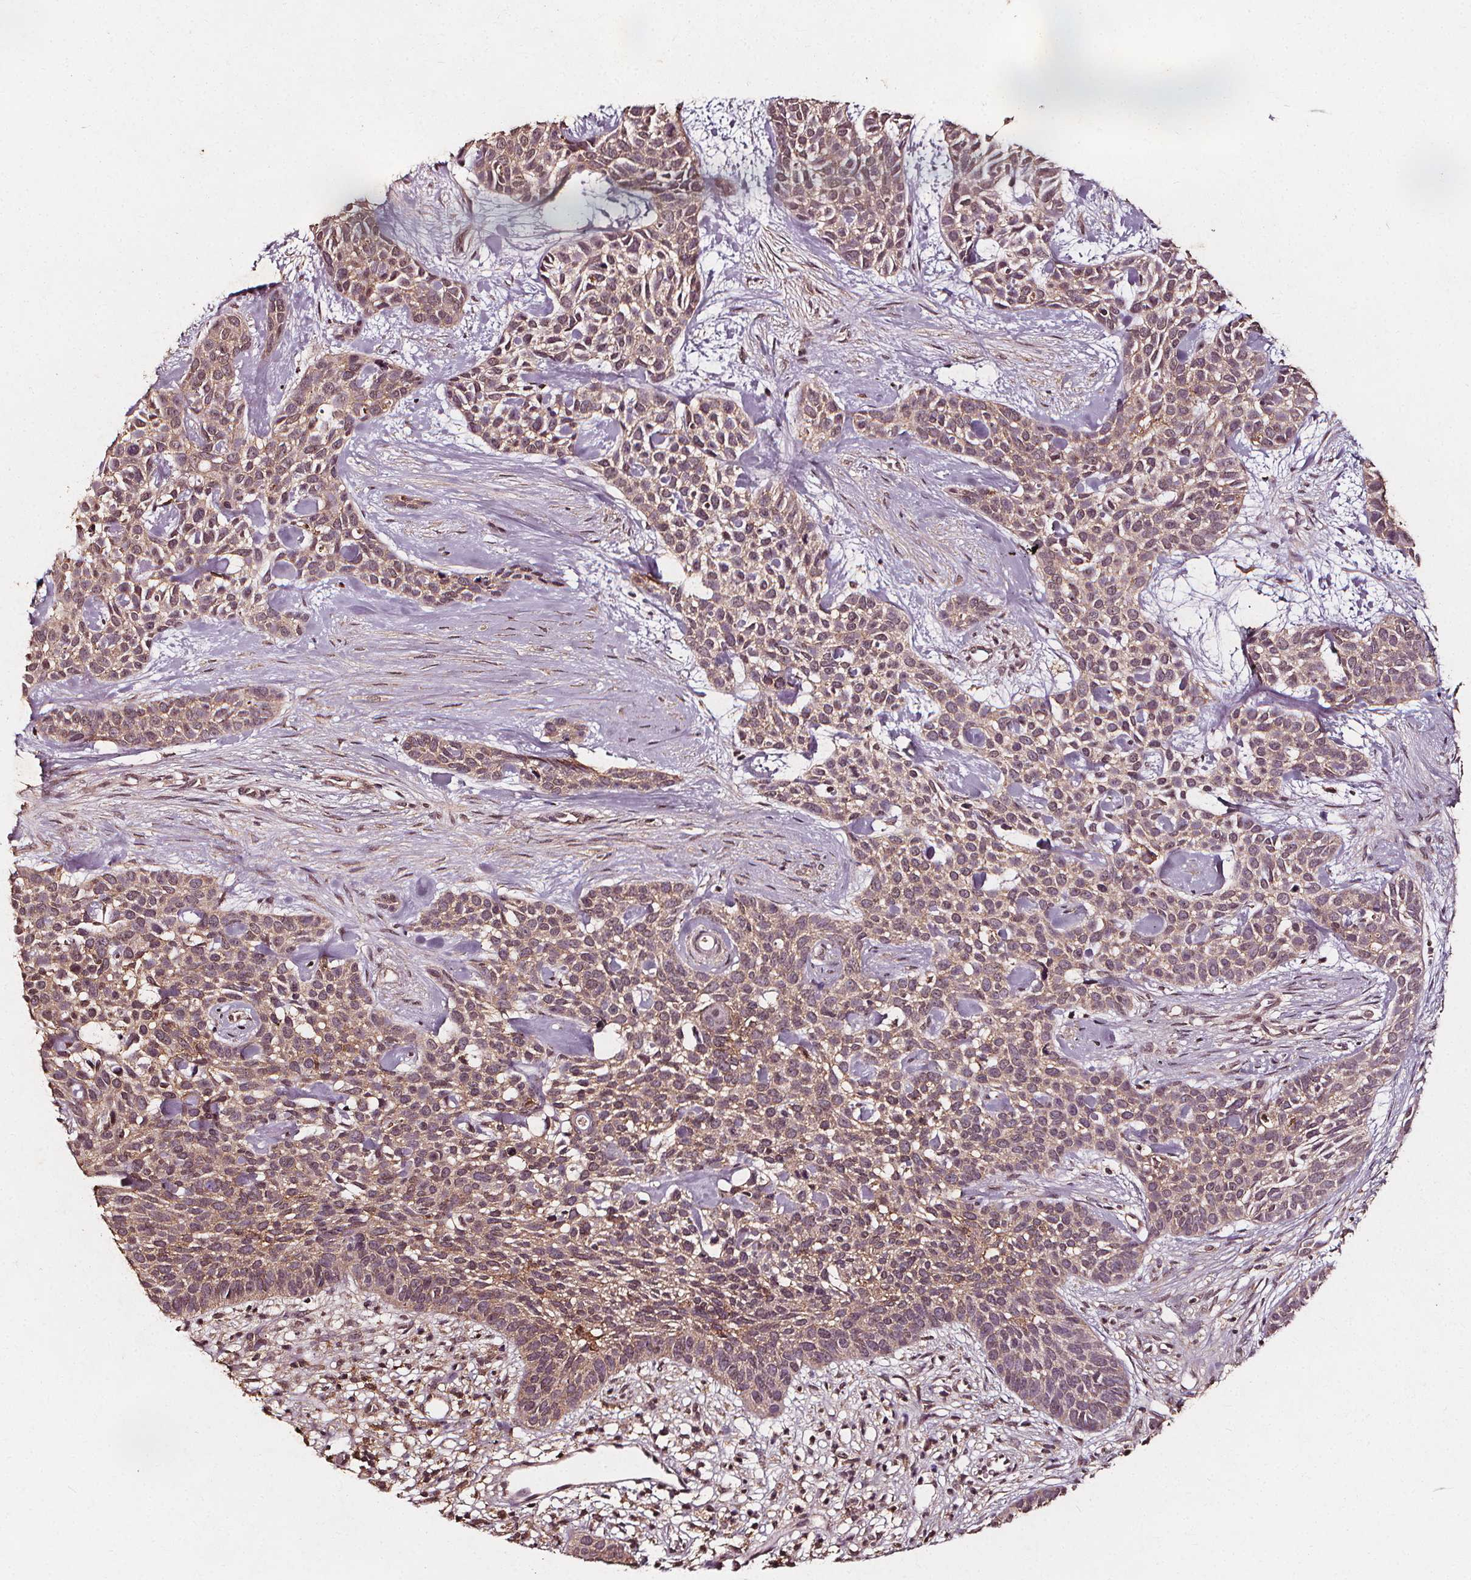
{"staining": {"intensity": "weak", "quantity": "25%-75%", "location": "cytoplasmic/membranous"}, "tissue": "skin cancer", "cell_type": "Tumor cells", "image_type": "cancer", "snomed": [{"axis": "morphology", "description": "Basal cell carcinoma"}, {"axis": "topography", "description": "Skin"}], "caption": "The image reveals immunohistochemical staining of skin cancer. There is weak cytoplasmic/membranous staining is identified in approximately 25%-75% of tumor cells.", "gene": "ABCA1", "patient": {"sex": "male", "age": 69}}